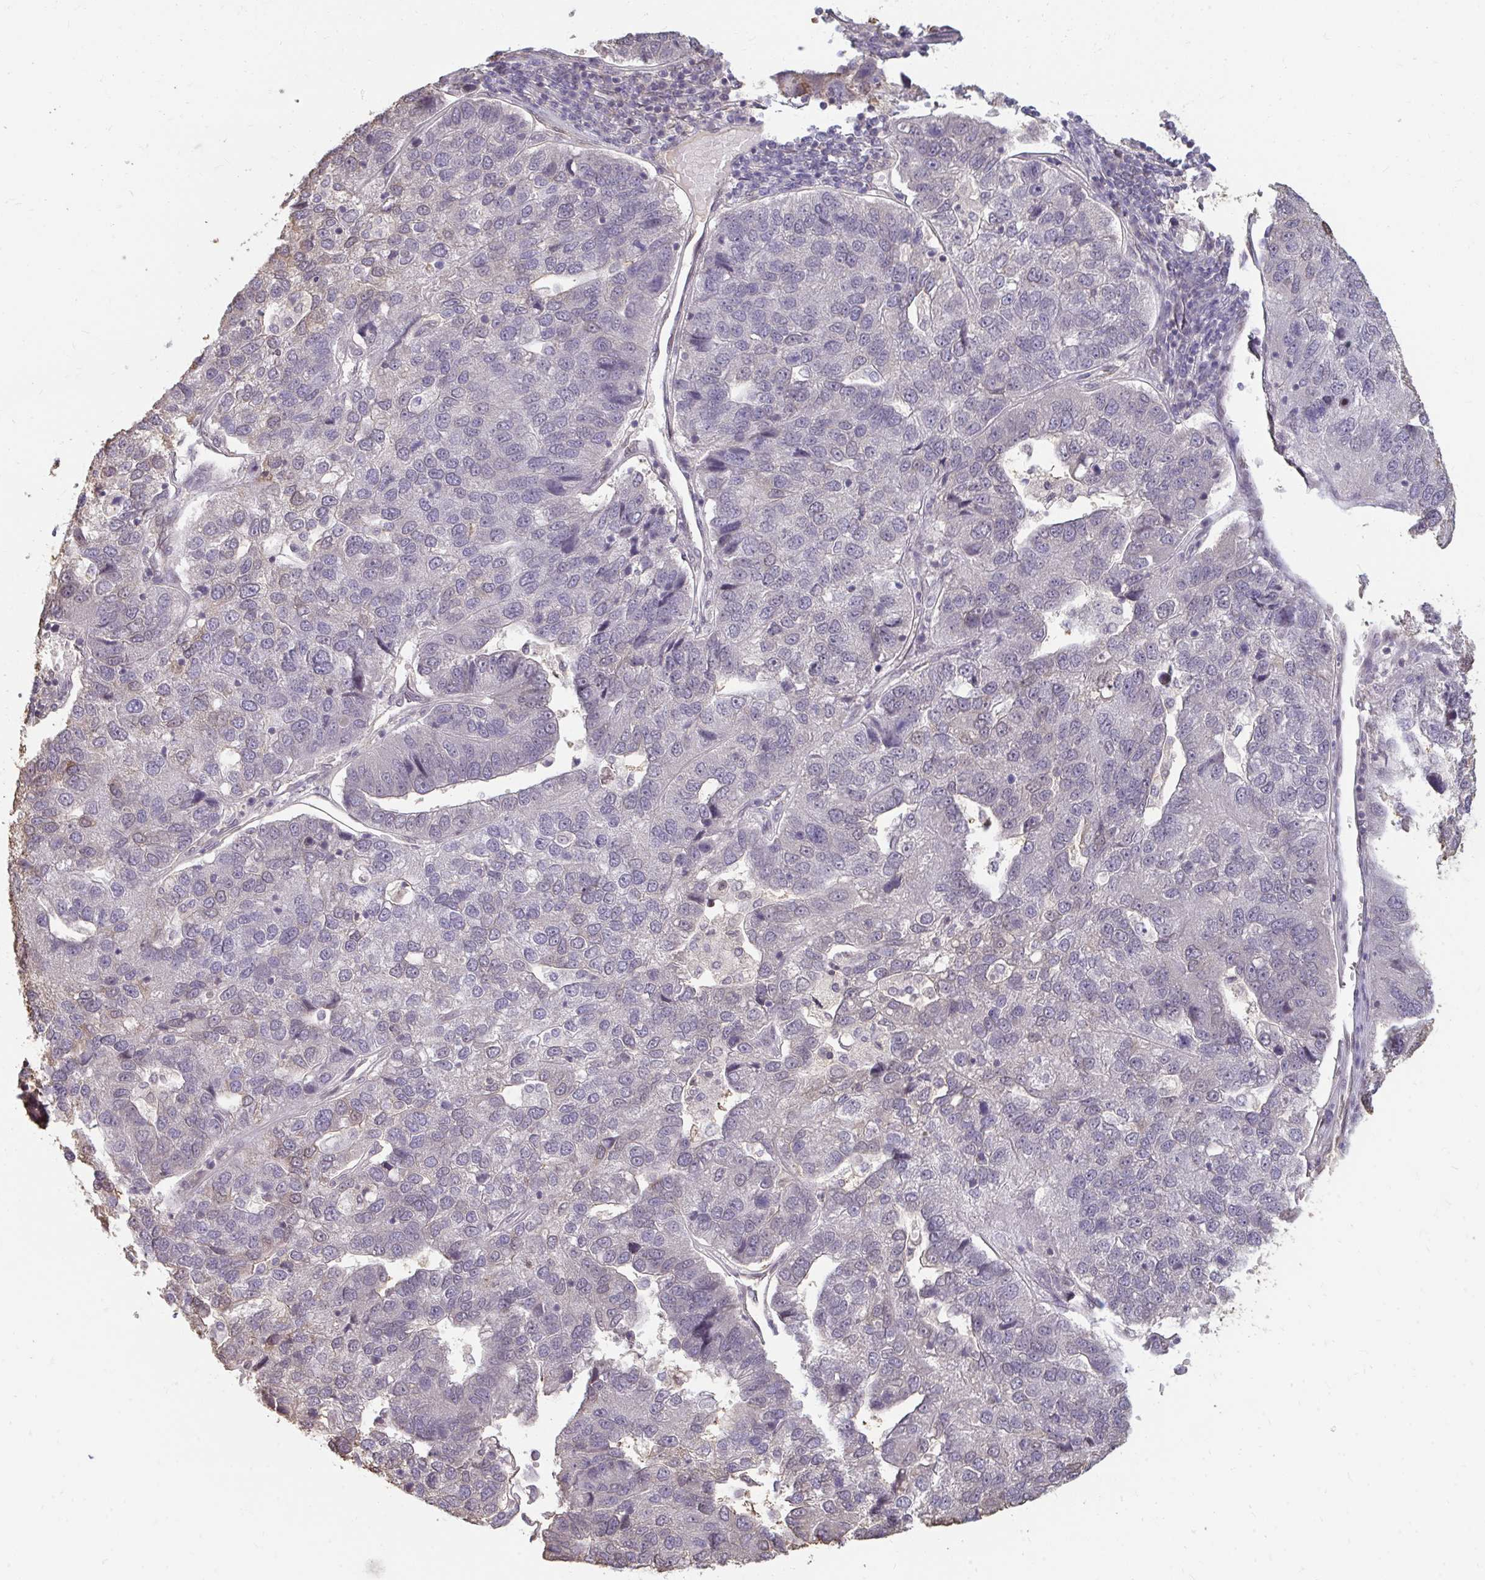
{"staining": {"intensity": "negative", "quantity": "none", "location": "none"}, "tissue": "pancreatic cancer", "cell_type": "Tumor cells", "image_type": "cancer", "snomed": [{"axis": "morphology", "description": "Adenocarcinoma, NOS"}, {"axis": "topography", "description": "Pancreas"}], "caption": "DAB (3,3'-diaminobenzidine) immunohistochemical staining of pancreatic cancer (adenocarcinoma) displays no significant positivity in tumor cells. (Stains: DAB immunohistochemistry with hematoxylin counter stain, Microscopy: brightfield microscopy at high magnification).", "gene": "GPC5", "patient": {"sex": "female", "age": 61}}